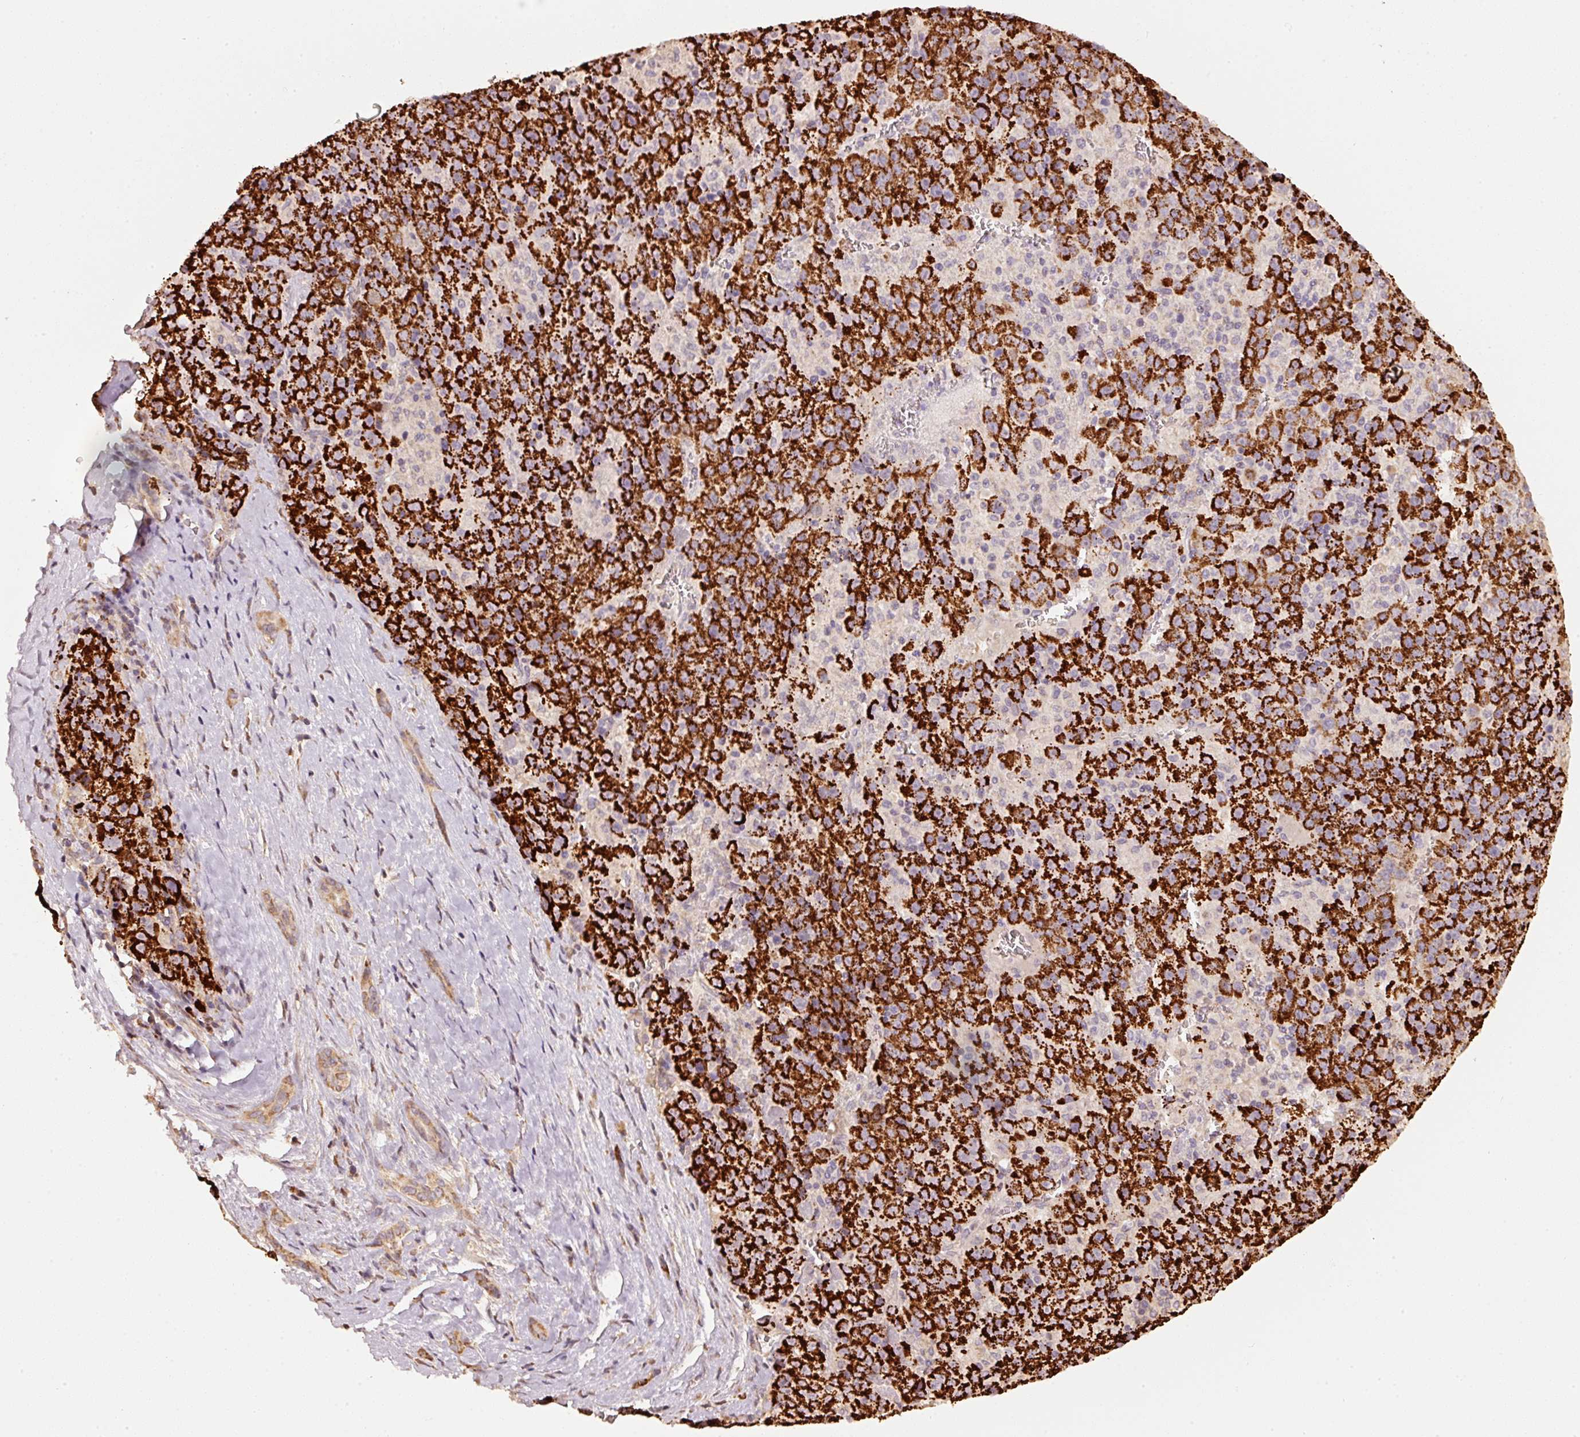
{"staining": {"intensity": "strong", "quantity": ">75%", "location": "cytoplasmic/membranous"}, "tissue": "liver cancer", "cell_type": "Tumor cells", "image_type": "cancer", "snomed": [{"axis": "morphology", "description": "Carcinoma, Hepatocellular, NOS"}, {"axis": "topography", "description": "Liver"}], "caption": "About >75% of tumor cells in human liver cancer (hepatocellular carcinoma) demonstrate strong cytoplasmic/membranous protein staining as visualized by brown immunohistochemical staining.", "gene": "RAB35", "patient": {"sex": "female", "age": 53}}